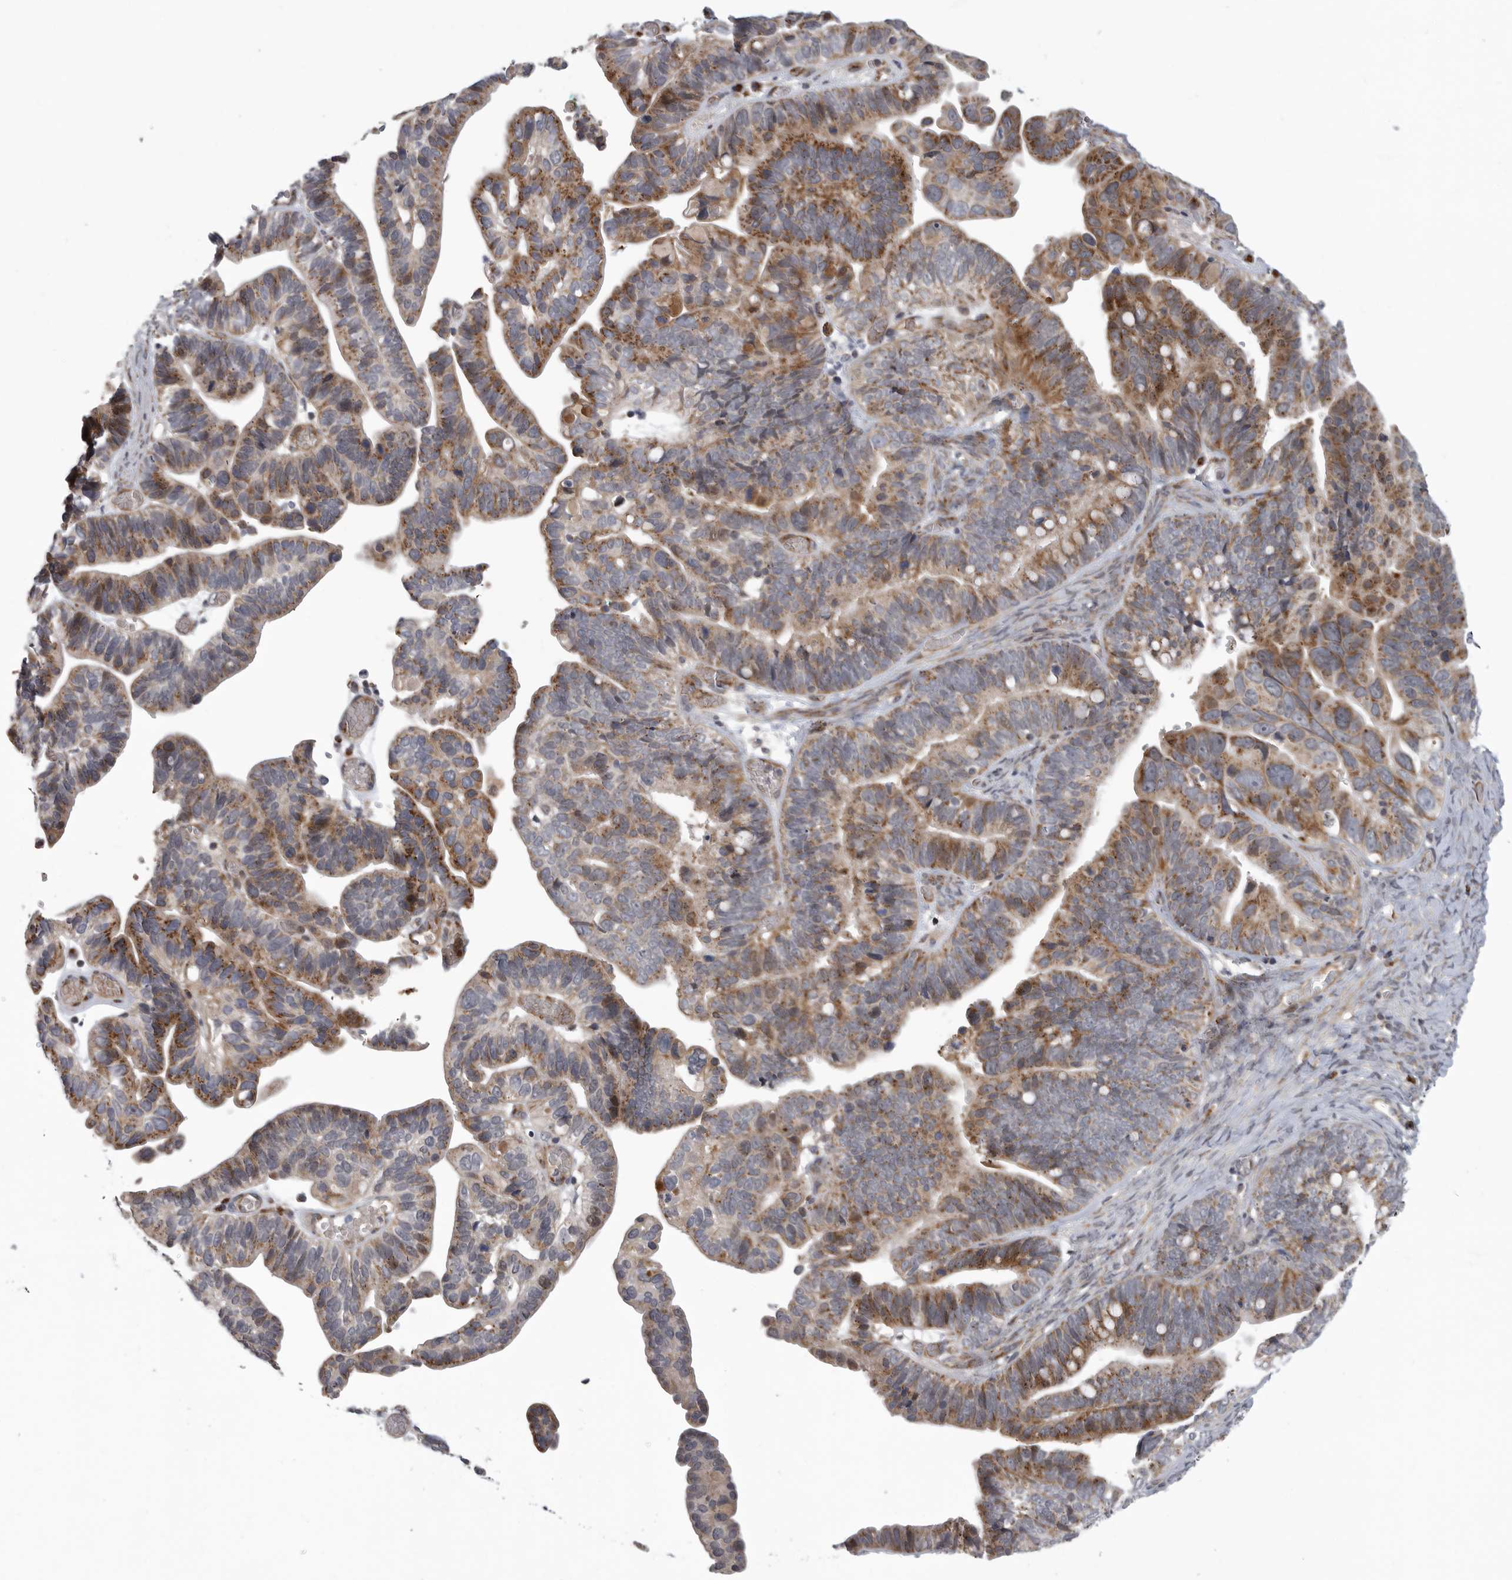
{"staining": {"intensity": "moderate", "quantity": ">75%", "location": "cytoplasmic/membranous"}, "tissue": "ovarian cancer", "cell_type": "Tumor cells", "image_type": "cancer", "snomed": [{"axis": "morphology", "description": "Cystadenocarcinoma, serous, NOS"}, {"axis": "topography", "description": "Ovary"}], "caption": "The micrograph demonstrates immunohistochemical staining of ovarian cancer. There is moderate cytoplasmic/membranous expression is appreciated in approximately >75% of tumor cells.", "gene": "TMPRSS11F", "patient": {"sex": "female", "age": 56}}